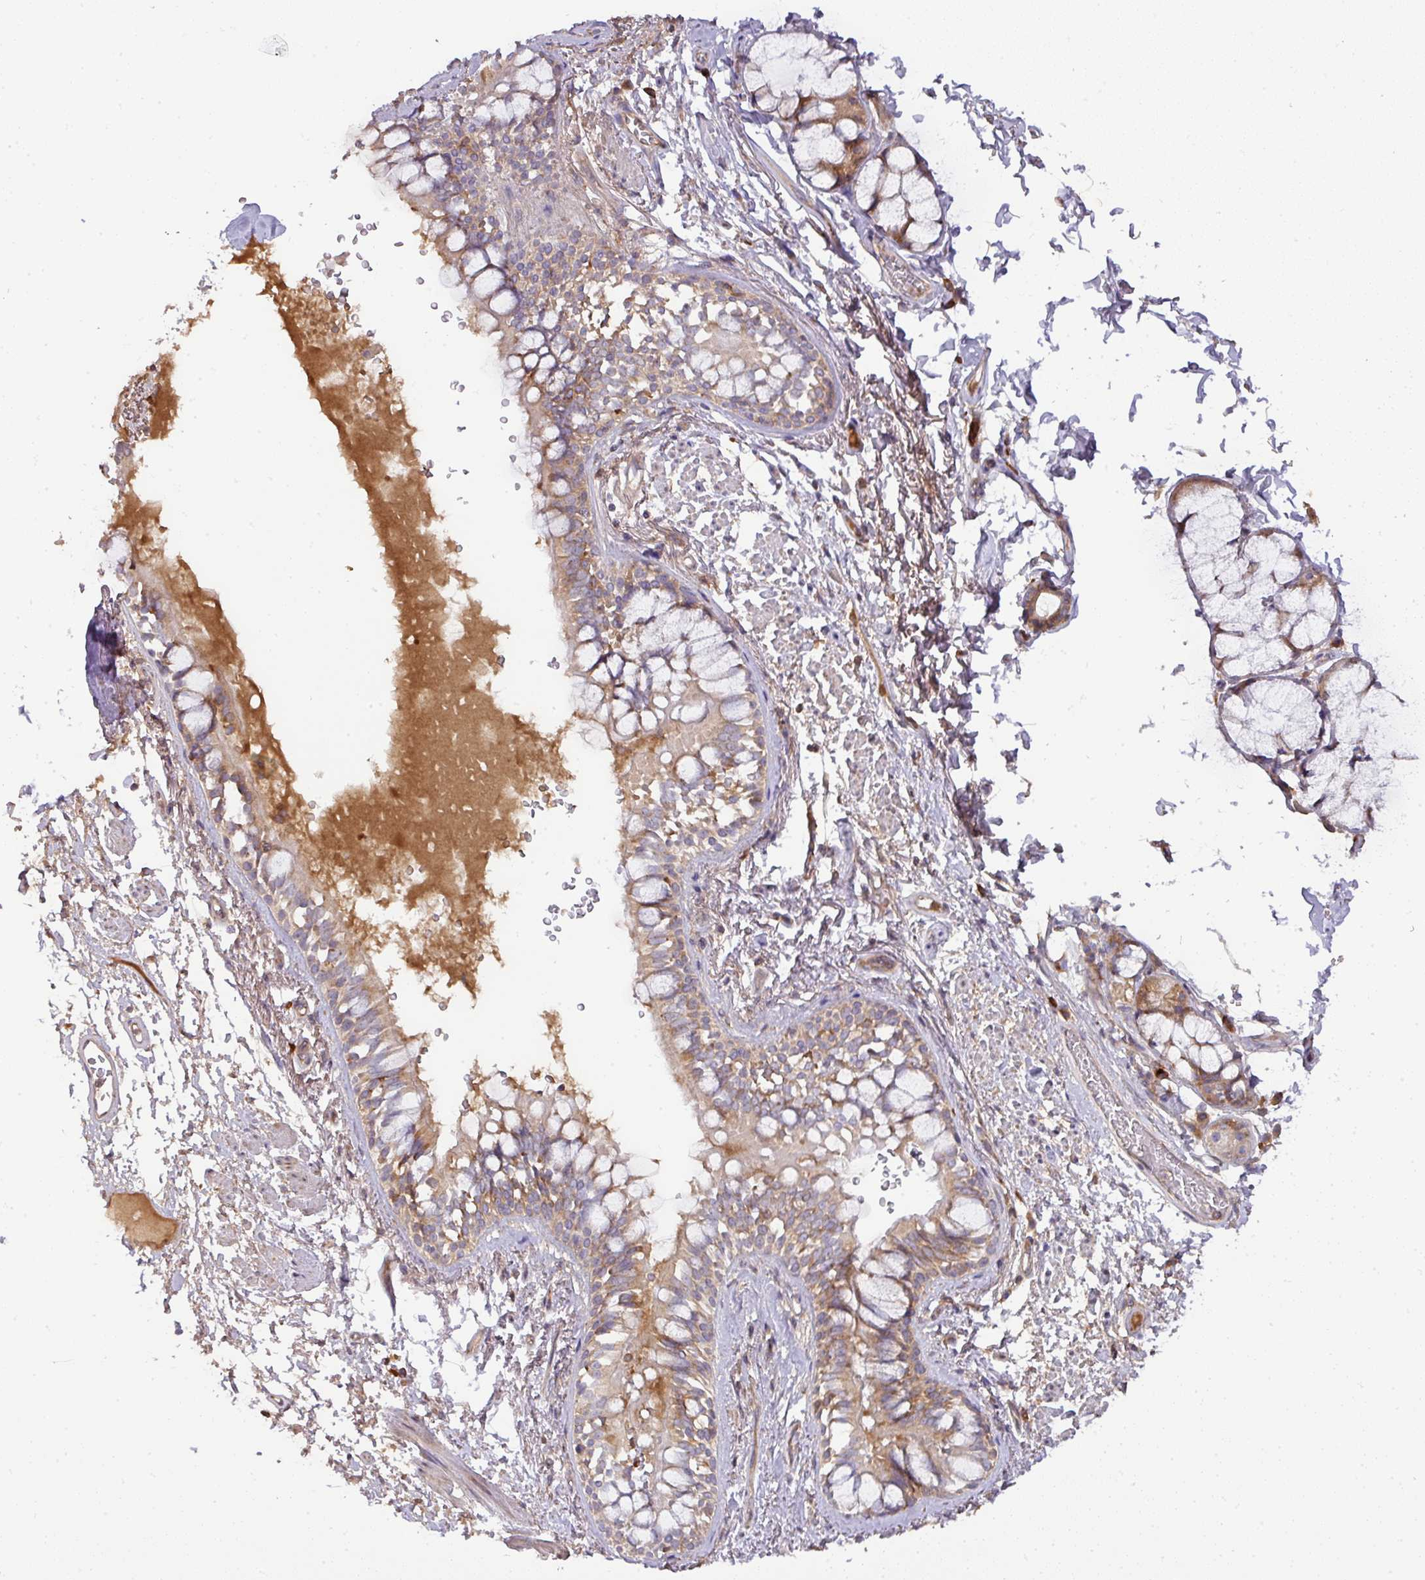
{"staining": {"intensity": "moderate", "quantity": "25%-75%", "location": "cytoplasmic/membranous"}, "tissue": "bronchus", "cell_type": "Respiratory epithelial cells", "image_type": "normal", "snomed": [{"axis": "morphology", "description": "Normal tissue, NOS"}, {"axis": "topography", "description": "Bronchus"}], "caption": "A brown stain shows moderate cytoplasmic/membranous expression of a protein in respiratory epithelial cells of benign bronchus.", "gene": "GALP", "patient": {"sex": "male", "age": 70}}